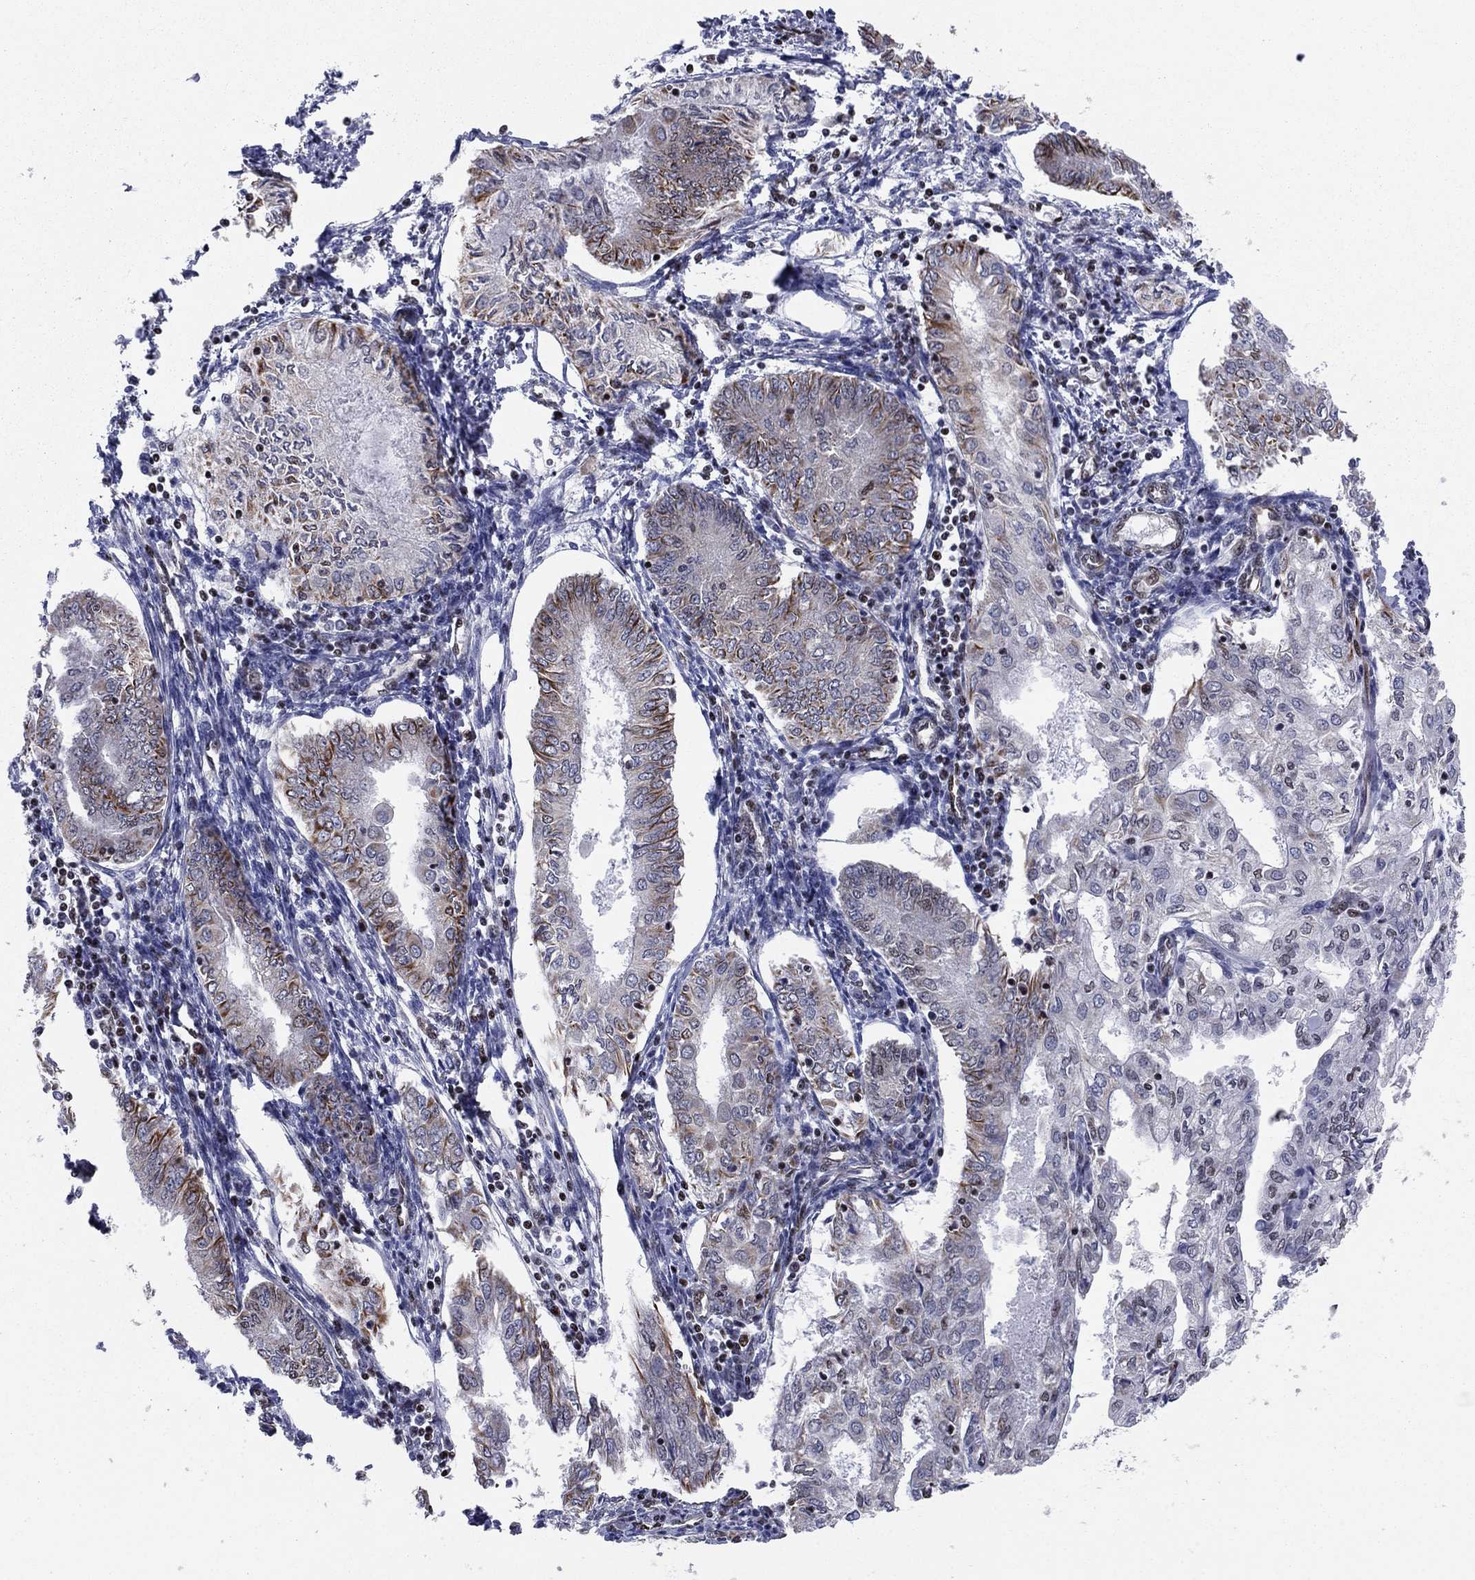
{"staining": {"intensity": "moderate", "quantity": "25%-75%", "location": "cytoplasmic/membranous,nuclear"}, "tissue": "endometrial cancer", "cell_type": "Tumor cells", "image_type": "cancer", "snomed": [{"axis": "morphology", "description": "Adenocarcinoma, NOS"}, {"axis": "topography", "description": "Endometrium"}], "caption": "Tumor cells show moderate cytoplasmic/membranous and nuclear staining in approximately 25%-75% of cells in endometrial cancer (adenocarcinoma).", "gene": "N4BP2", "patient": {"sex": "female", "age": 68}}